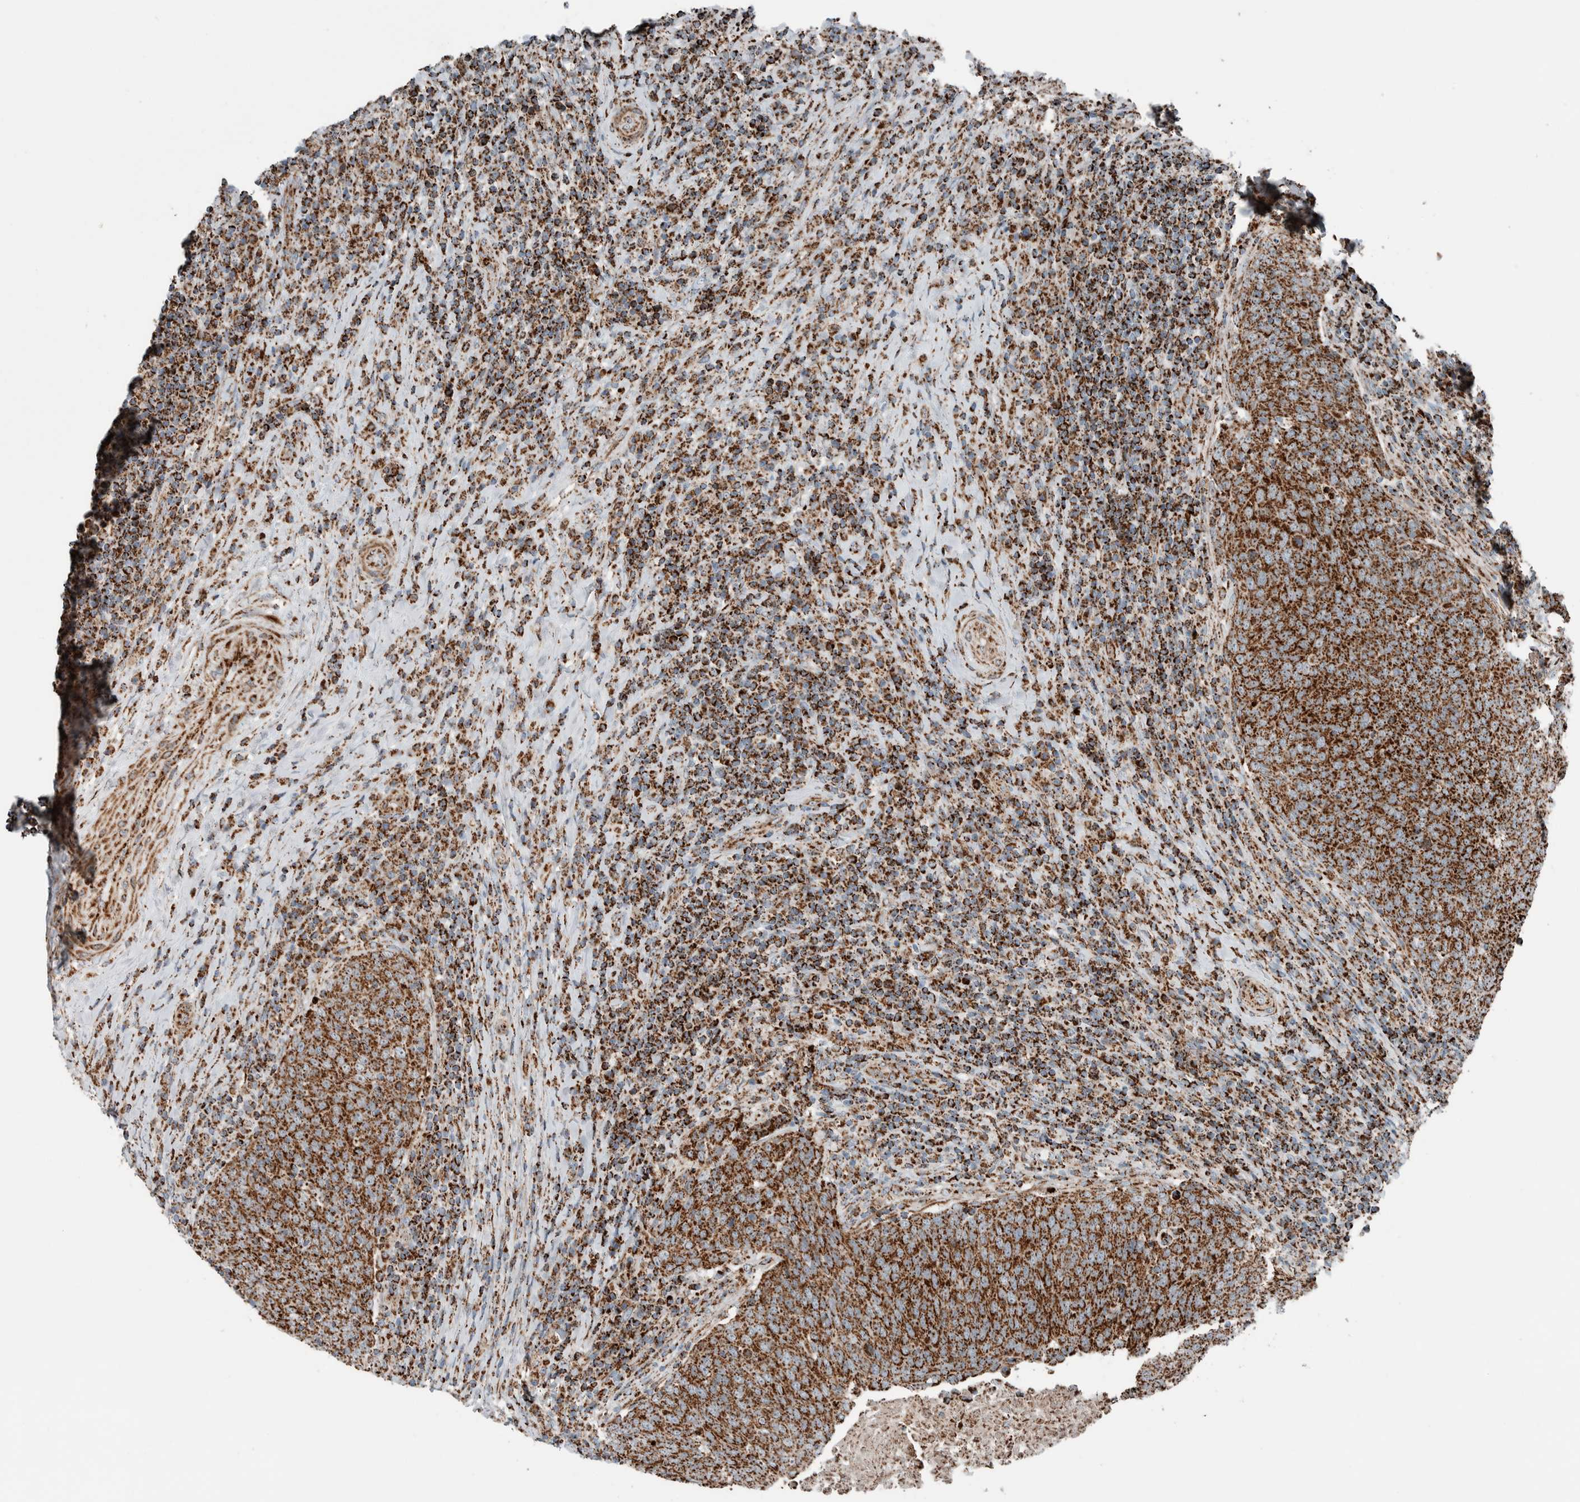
{"staining": {"intensity": "moderate", "quantity": ">75%", "location": "cytoplasmic/membranous"}, "tissue": "head and neck cancer", "cell_type": "Tumor cells", "image_type": "cancer", "snomed": [{"axis": "morphology", "description": "Squamous cell carcinoma, NOS"}, {"axis": "morphology", "description": "Squamous cell carcinoma, metastatic, NOS"}, {"axis": "topography", "description": "Lymph node"}, {"axis": "topography", "description": "Head-Neck"}], "caption": "About >75% of tumor cells in human head and neck metastatic squamous cell carcinoma reveal moderate cytoplasmic/membranous protein staining as visualized by brown immunohistochemical staining.", "gene": "CNTROB", "patient": {"sex": "male", "age": 62}}